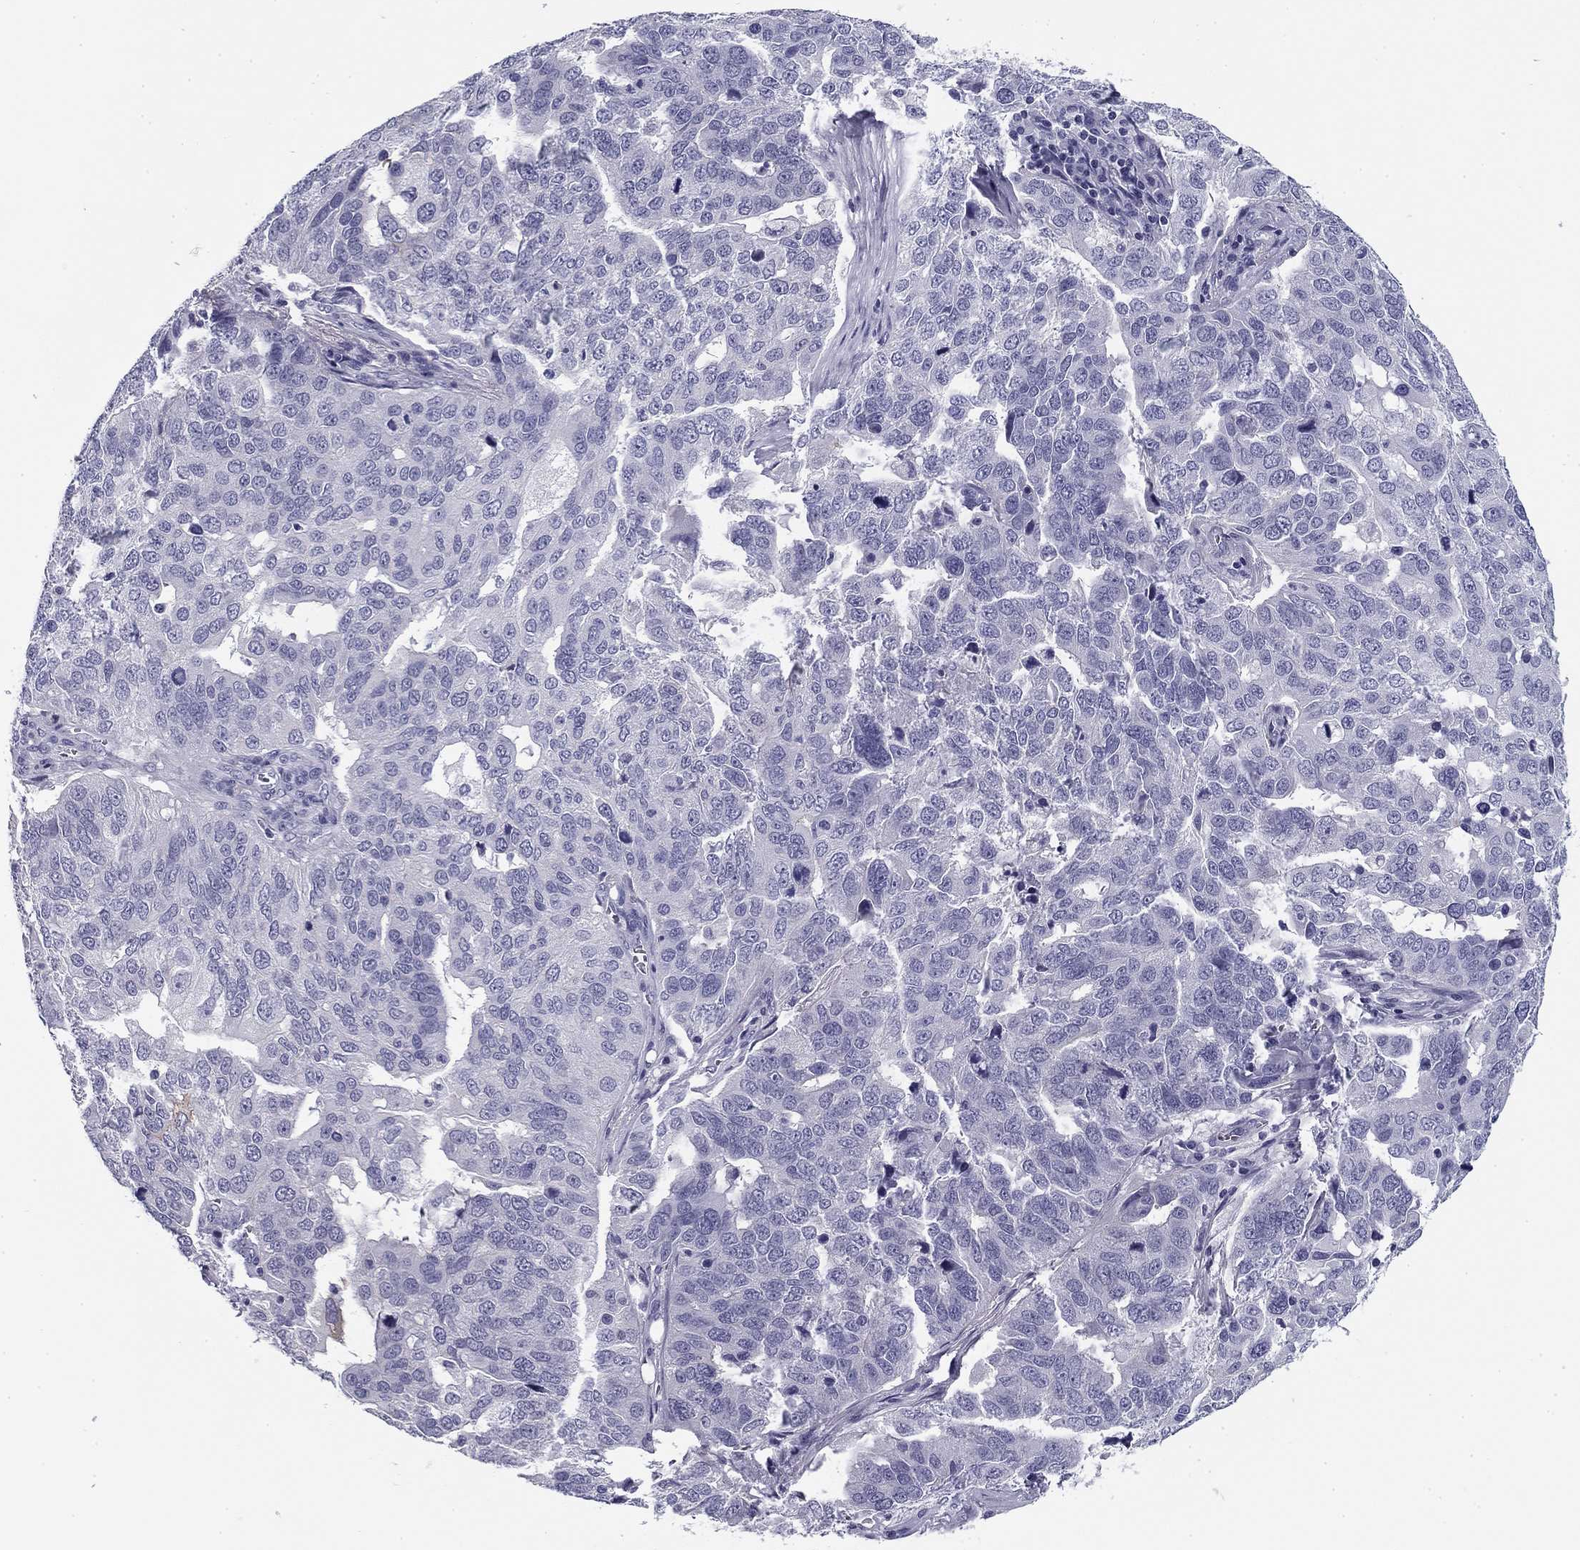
{"staining": {"intensity": "negative", "quantity": "none", "location": "none"}, "tissue": "ovarian cancer", "cell_type": "Tumor cells", "image_type": "cancer", "snomed": [{"axis": "morphology", "description": "Carcinoma, endometroid"}, {"axis": "topography", "description": "Soft tissue"}, {"axis": "topography", "description": "Ovary"}], "caption": "Protein analysis of ovarian endometroid carcinoma exhibits no significant positivity in tumor cells.", "gene": "FLNC", "patient": {"sex": "female", "age": 52}}